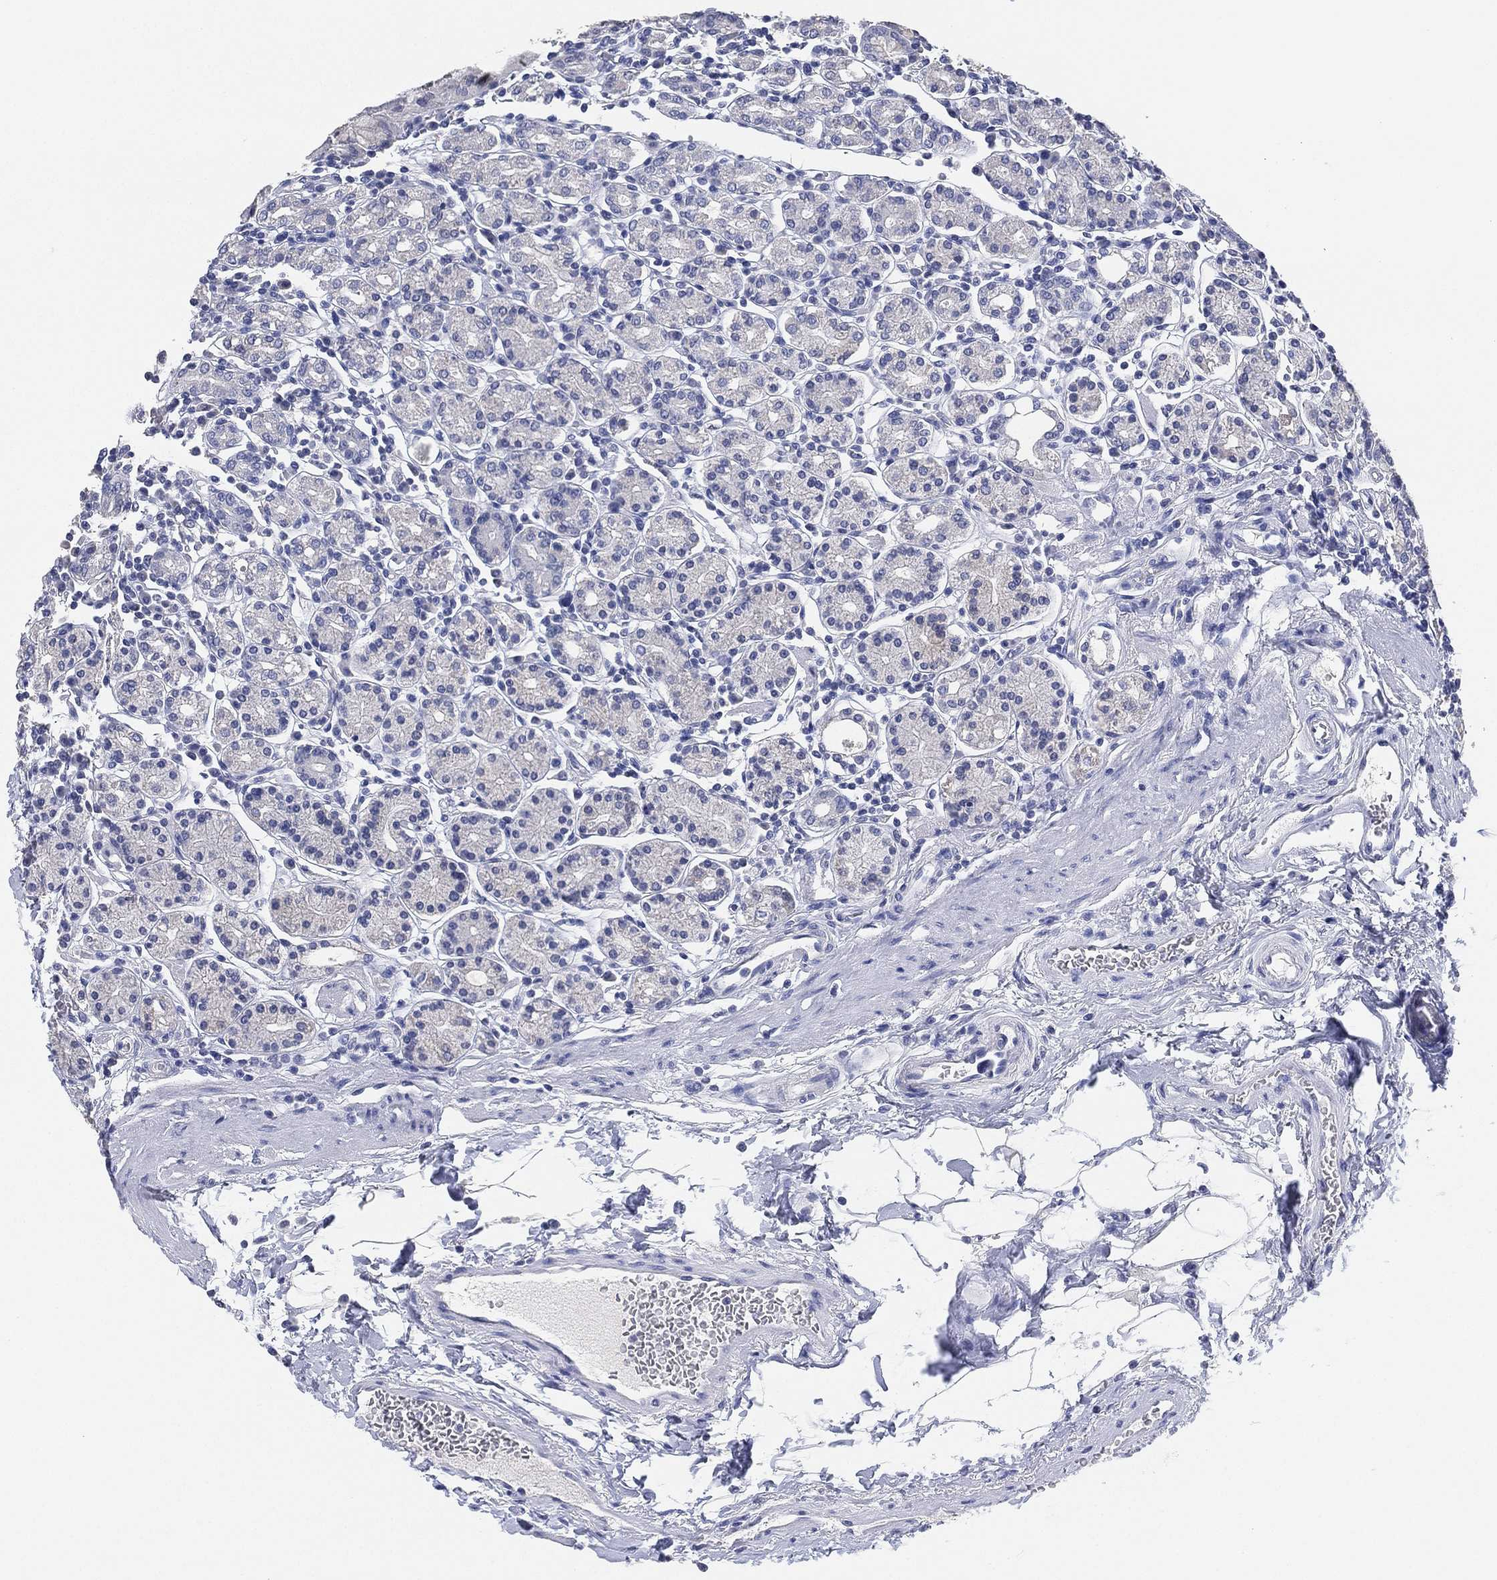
{"staining": {"intensity": "negative", "quantity": "none", "location": "none"}, "tissue": "stomach", "cell_type": "Glandular cells", "image_type": "normal", "snomed": [{"axis": "morphology", "description": "Normal tissue, NOS"}, {"axis": "topography", "description": "Stomach, upper"}, {"axis": "topography", "description": "Stomach"}], "caption": "IHC histopathology image of unremarkable human stomach stained for a protein (brown), which exhibits no expression in glandular cells.", "gene": "IYD", "patient": {"sex": "male", "age": 62}}